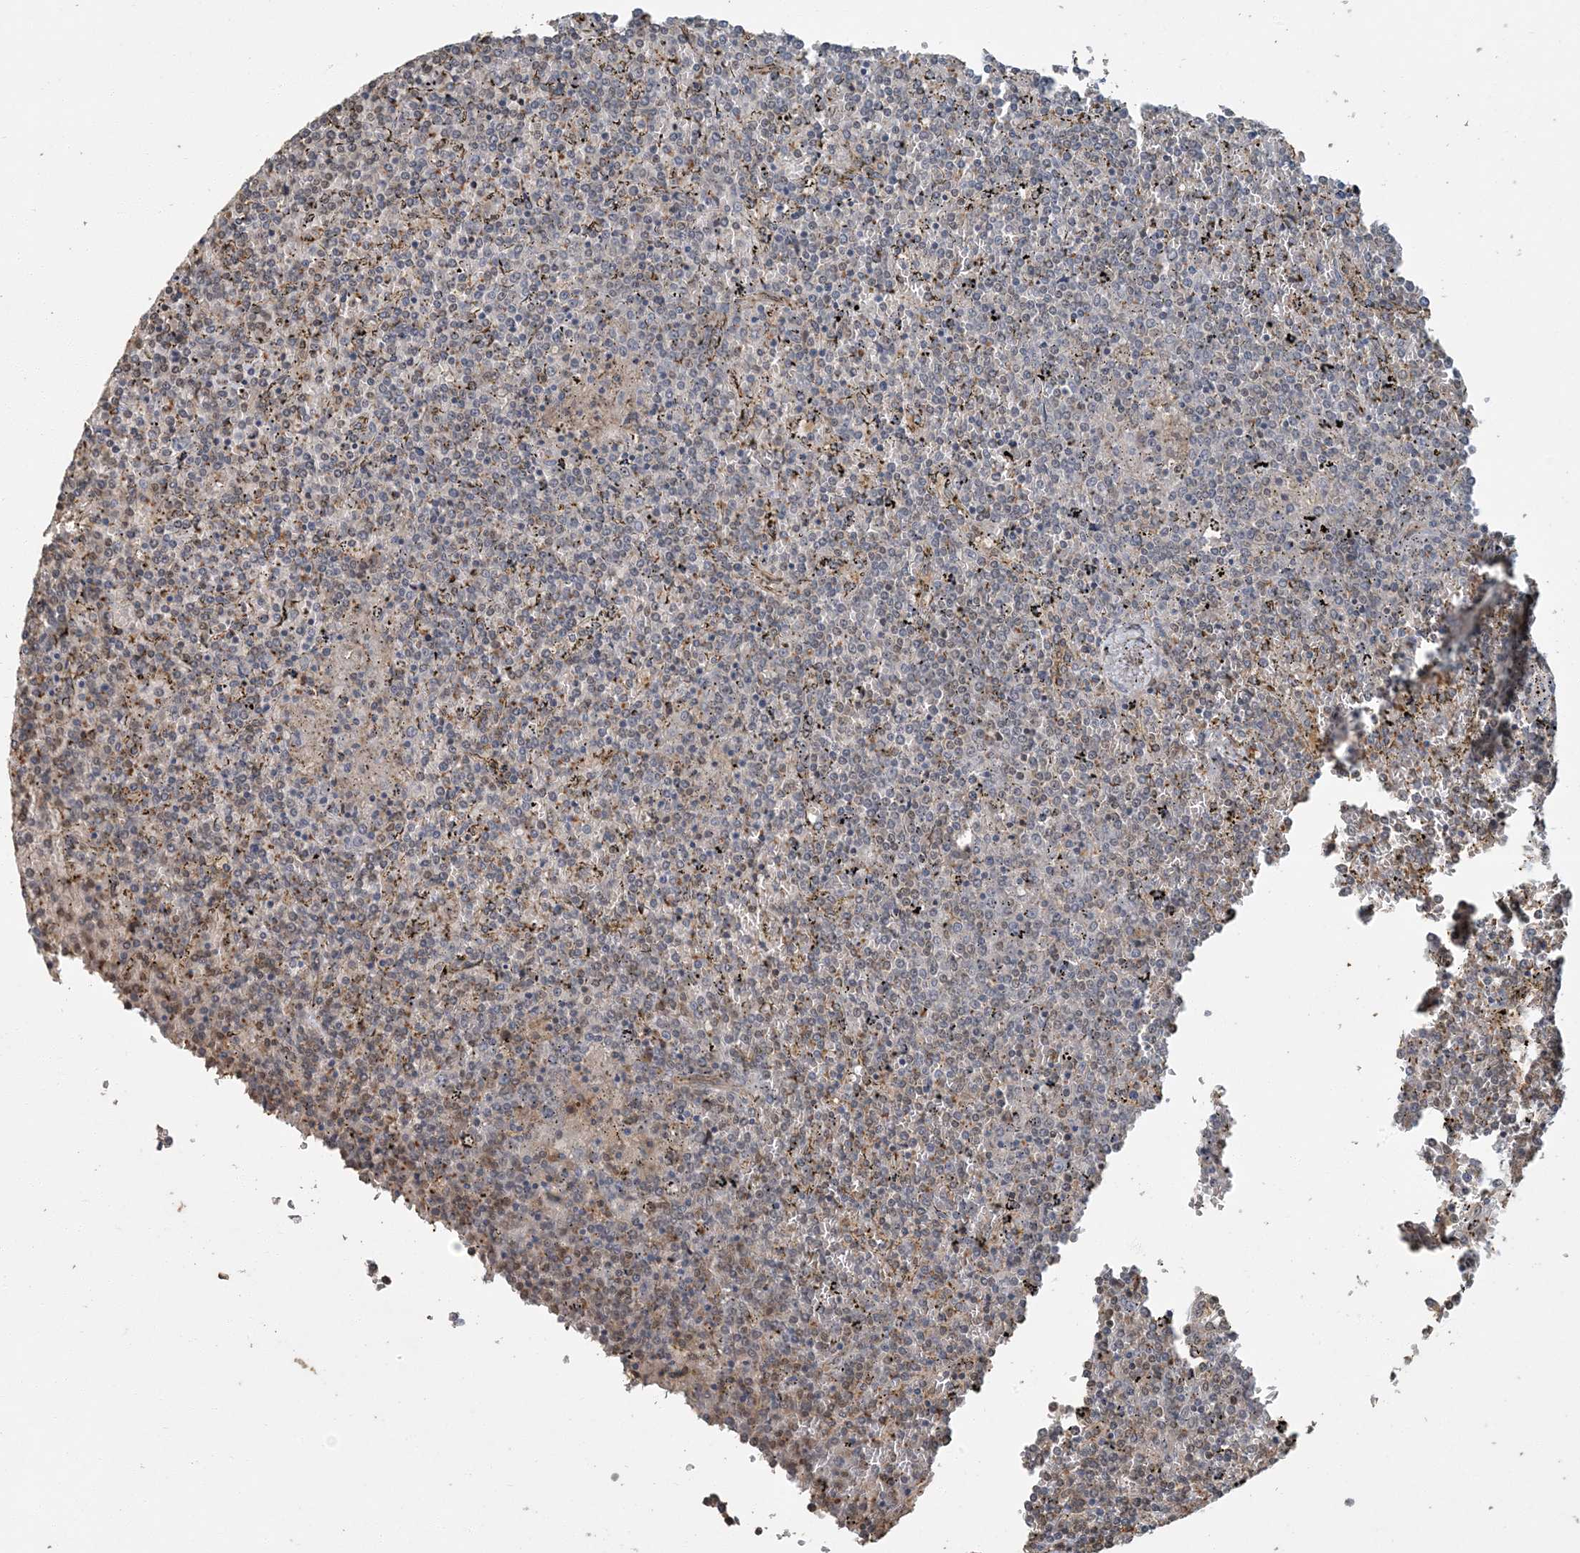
{"staining": {"intensity": "weak", "quantity": "<25%", "location": "cytoplasmic/membranous"}, "tissue": "lymphoma", "cell_type": "Tumor cells", "image_type": "cancer", "snomed": [{"axis": "morphology", "description": "Malignant lymphoma, non-Hodgkin's type, Low grade"}, {"axis": "topography", "description": "Spleen"}], "caption": "There is no significant positivity in tumor cells of malignant lymphoma, non-Hodgkin's type (low-grade). The staining is performed using DAB brown chromogen with nuclei counter-stained in using hematoxylin.", "gene": "AK9", "patient": {"sex": "female", "age": 19}}